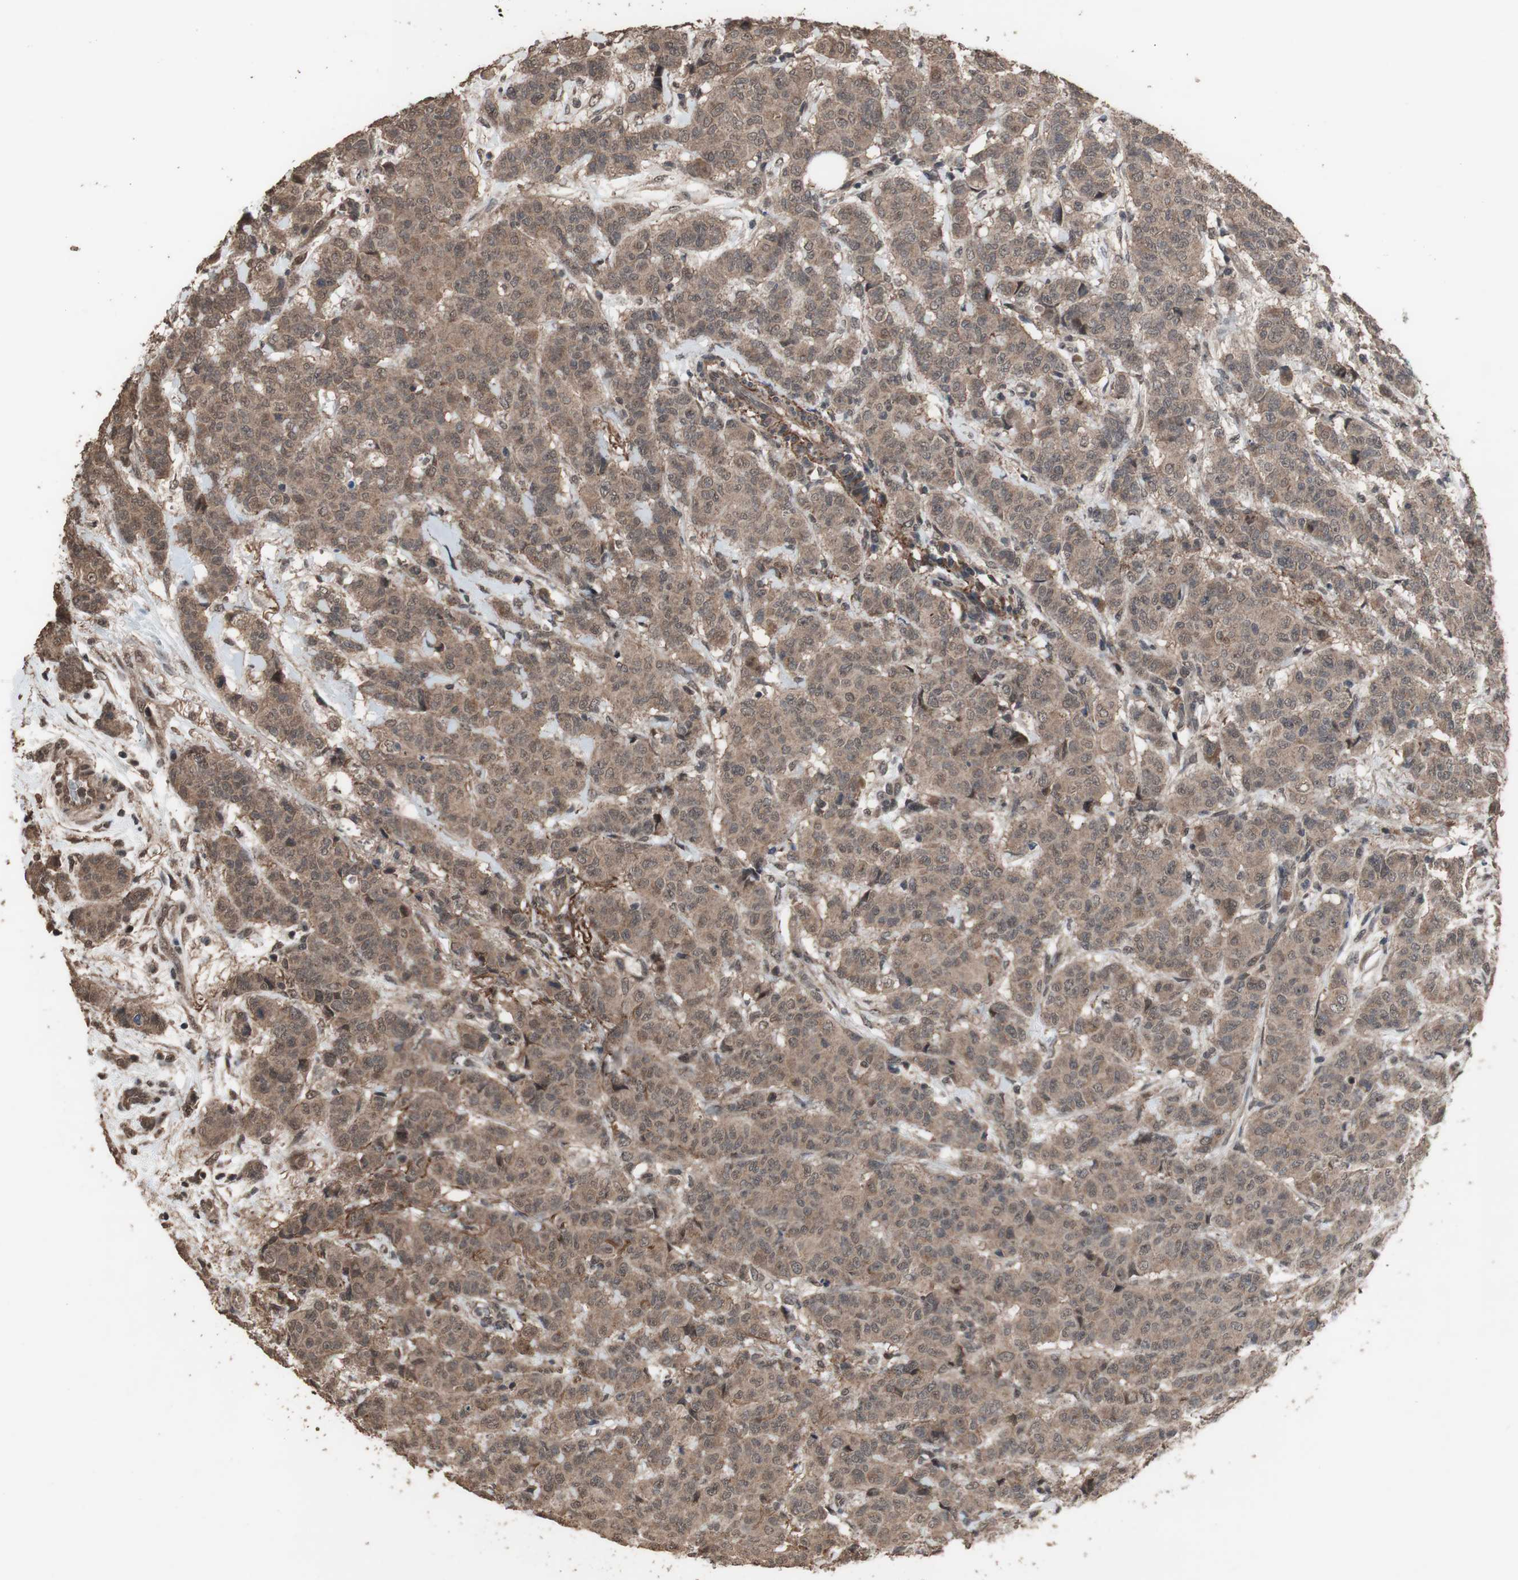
{"staining": {"intensity": "moderate", "quantity": ">75%", "location": "cytoplasmic/membranous"}, "tissue": "breast cancer", "cell_type": "Tumor cells", "image_type": "cancer", "snomed": [{"axis": "morphology", "description": "Duct carcinoma"}, {"axis": "topography", "description": "Breast"}], "caption": "Breast cancer (invasive ductal carcinoma) stained with a protein marker exhibits moderate staining in tumor cells.", "gene": "KANSL1", "patient": {"sex": "female", "age": 40}}